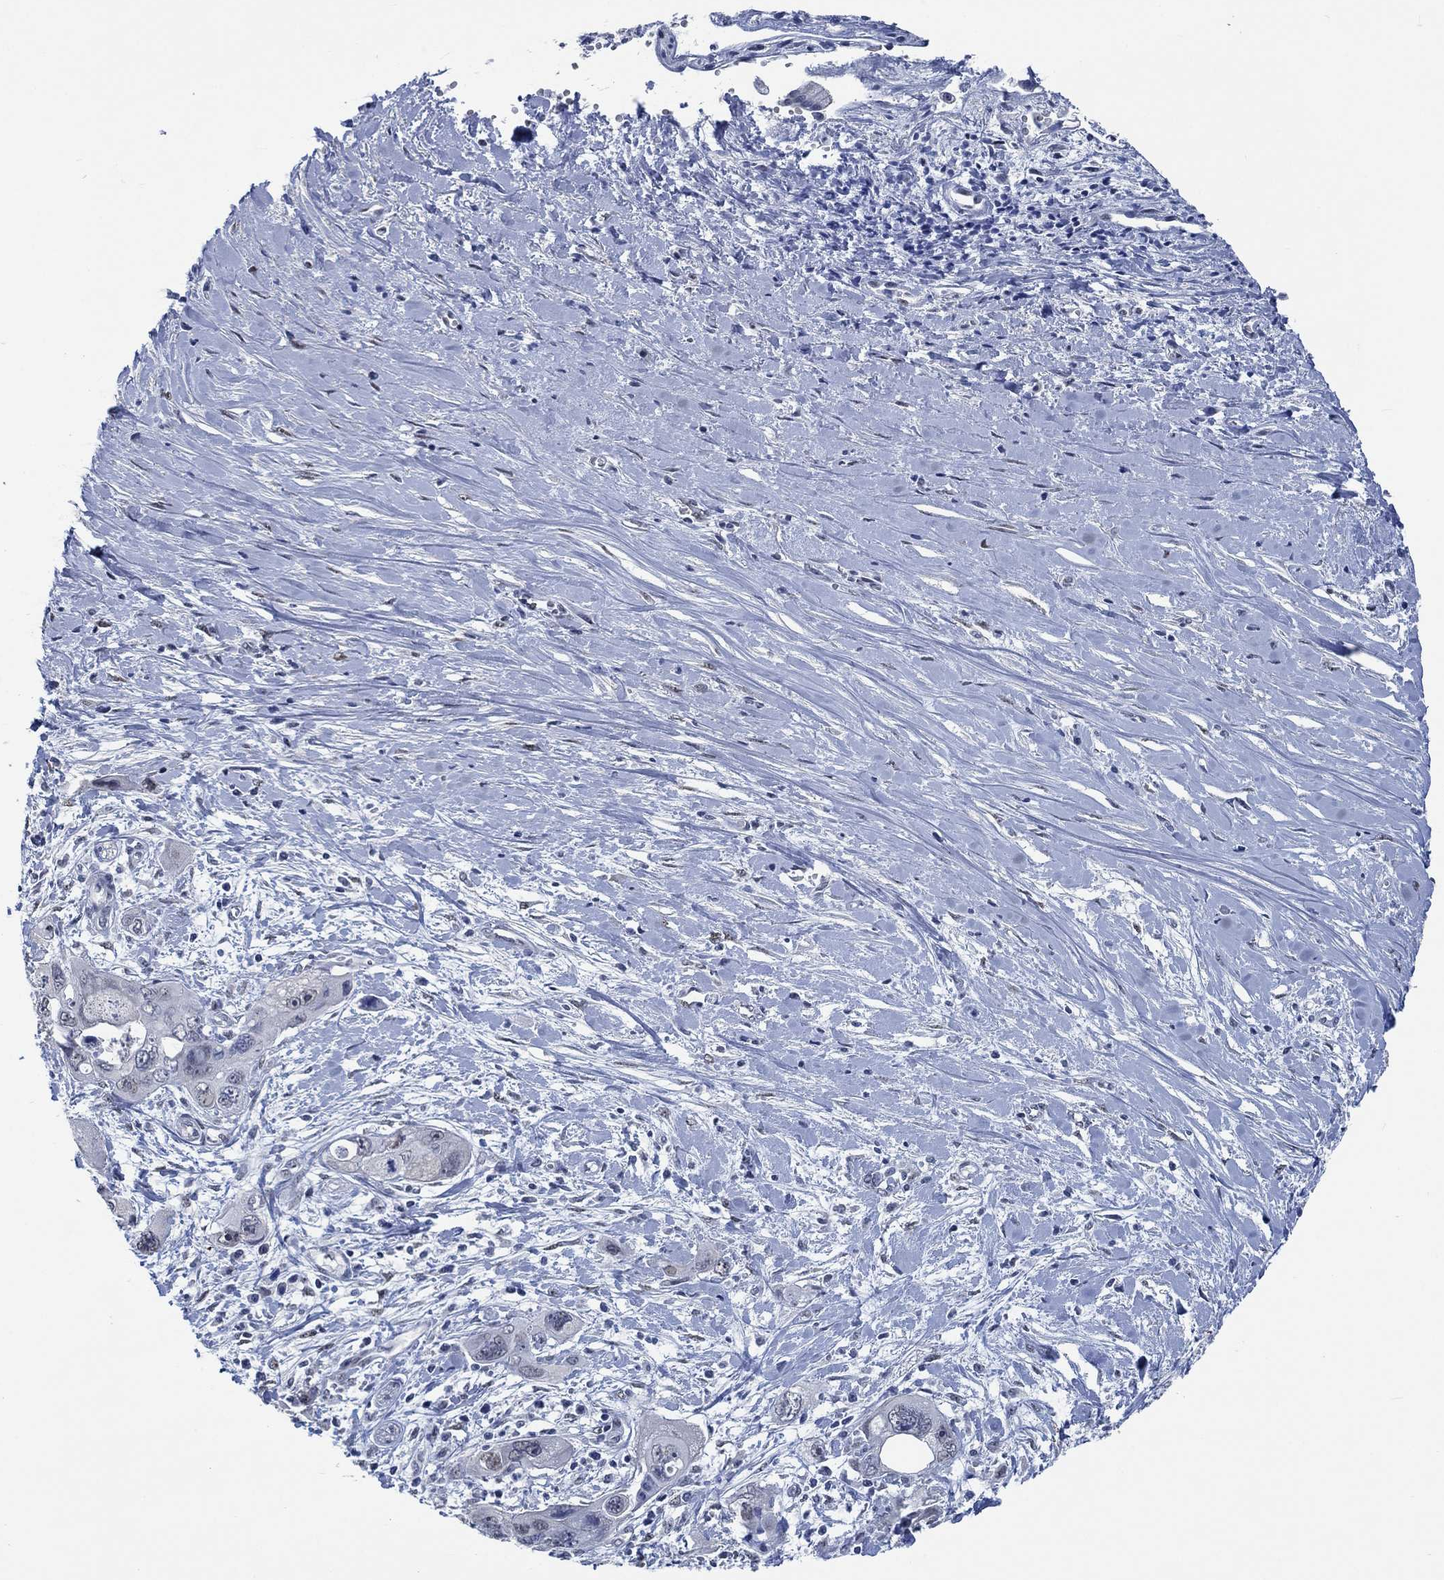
{"staining": {"intensity": "negative", "quantity": "none", "location": "none"}, "tissue": "pancreatic cancer", "cell_type": "Tumor cells", "image_type": "cancer", "snomed": [{"axis": "morphology", "description": "Adenocarcinoma, NOS"}, {"axis": "topography", "description": "Pancreas"}], "caption": "Pancreatic cancer was stained to show a protein in brown. There is no significant expression in tumor cells. (Stains: DAB IHC with hematoxylin counter stain, Microscopy: brightfield microscopy at high magnification).", "gene": "OBSCN", "patient": {"sex": "male", "age": 47}}